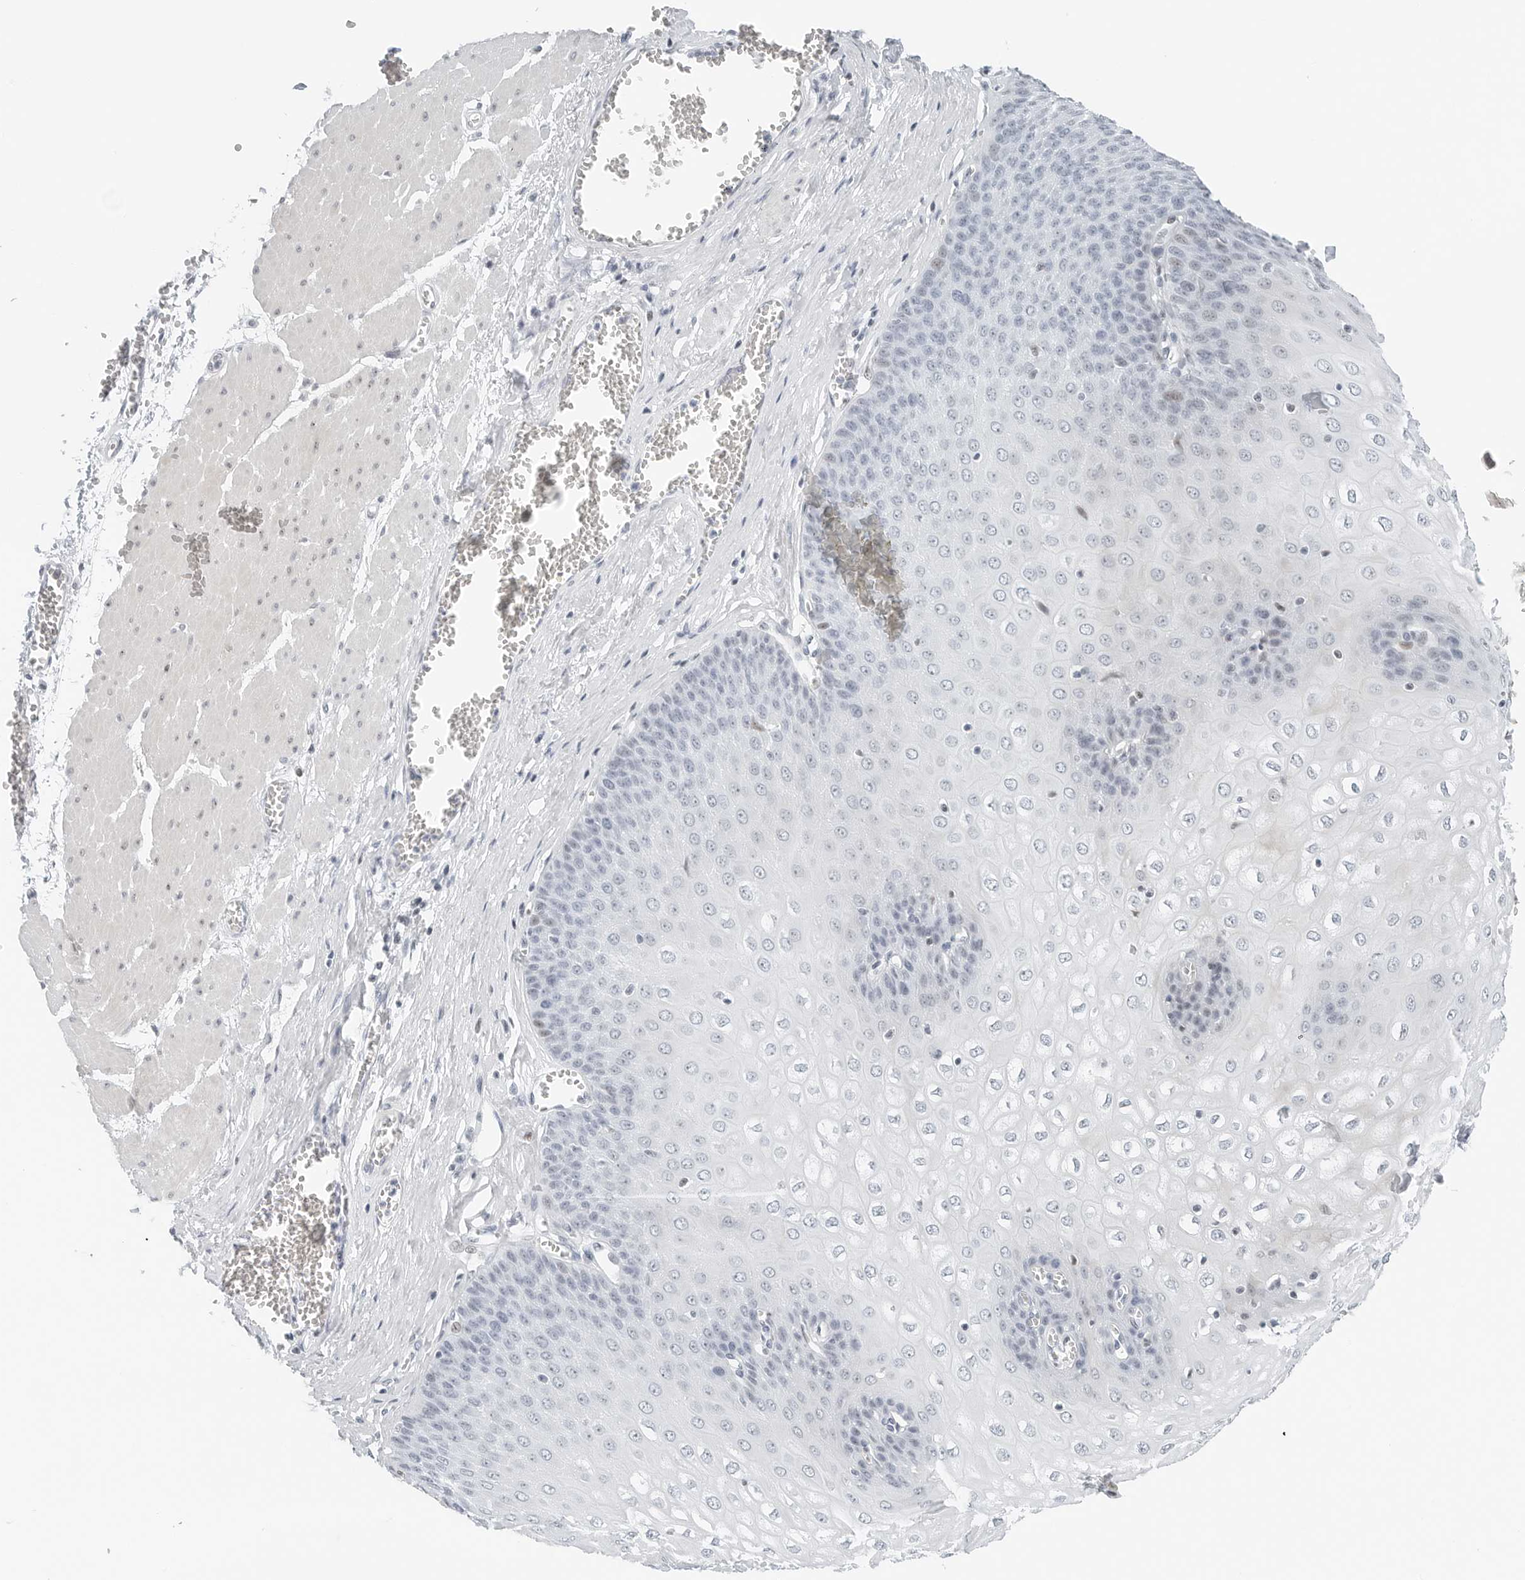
{"staining": {"intensity": "weak", "quantity": "<25%", "location": "cytoplasmic/membranous"}, "tissue": "esophagus", "cell_type": "Squamous epithelial cells", "image_type": "normal", "snomed": [{"axis": "morphology", "description": "Normal tissue, NOS"}, {"axis": "topography", "description": "Esophagus"}], "caption": "Micrograph shows no protein expression in squamous epithelial cells of normal esophagus. (Brightfield microscopy of DAB (3,3'-diaminobenzidine) immunohistochemistry at high magnification).", "gene": "NTMT2", "patient": {"sex": "male", "age": 60}}